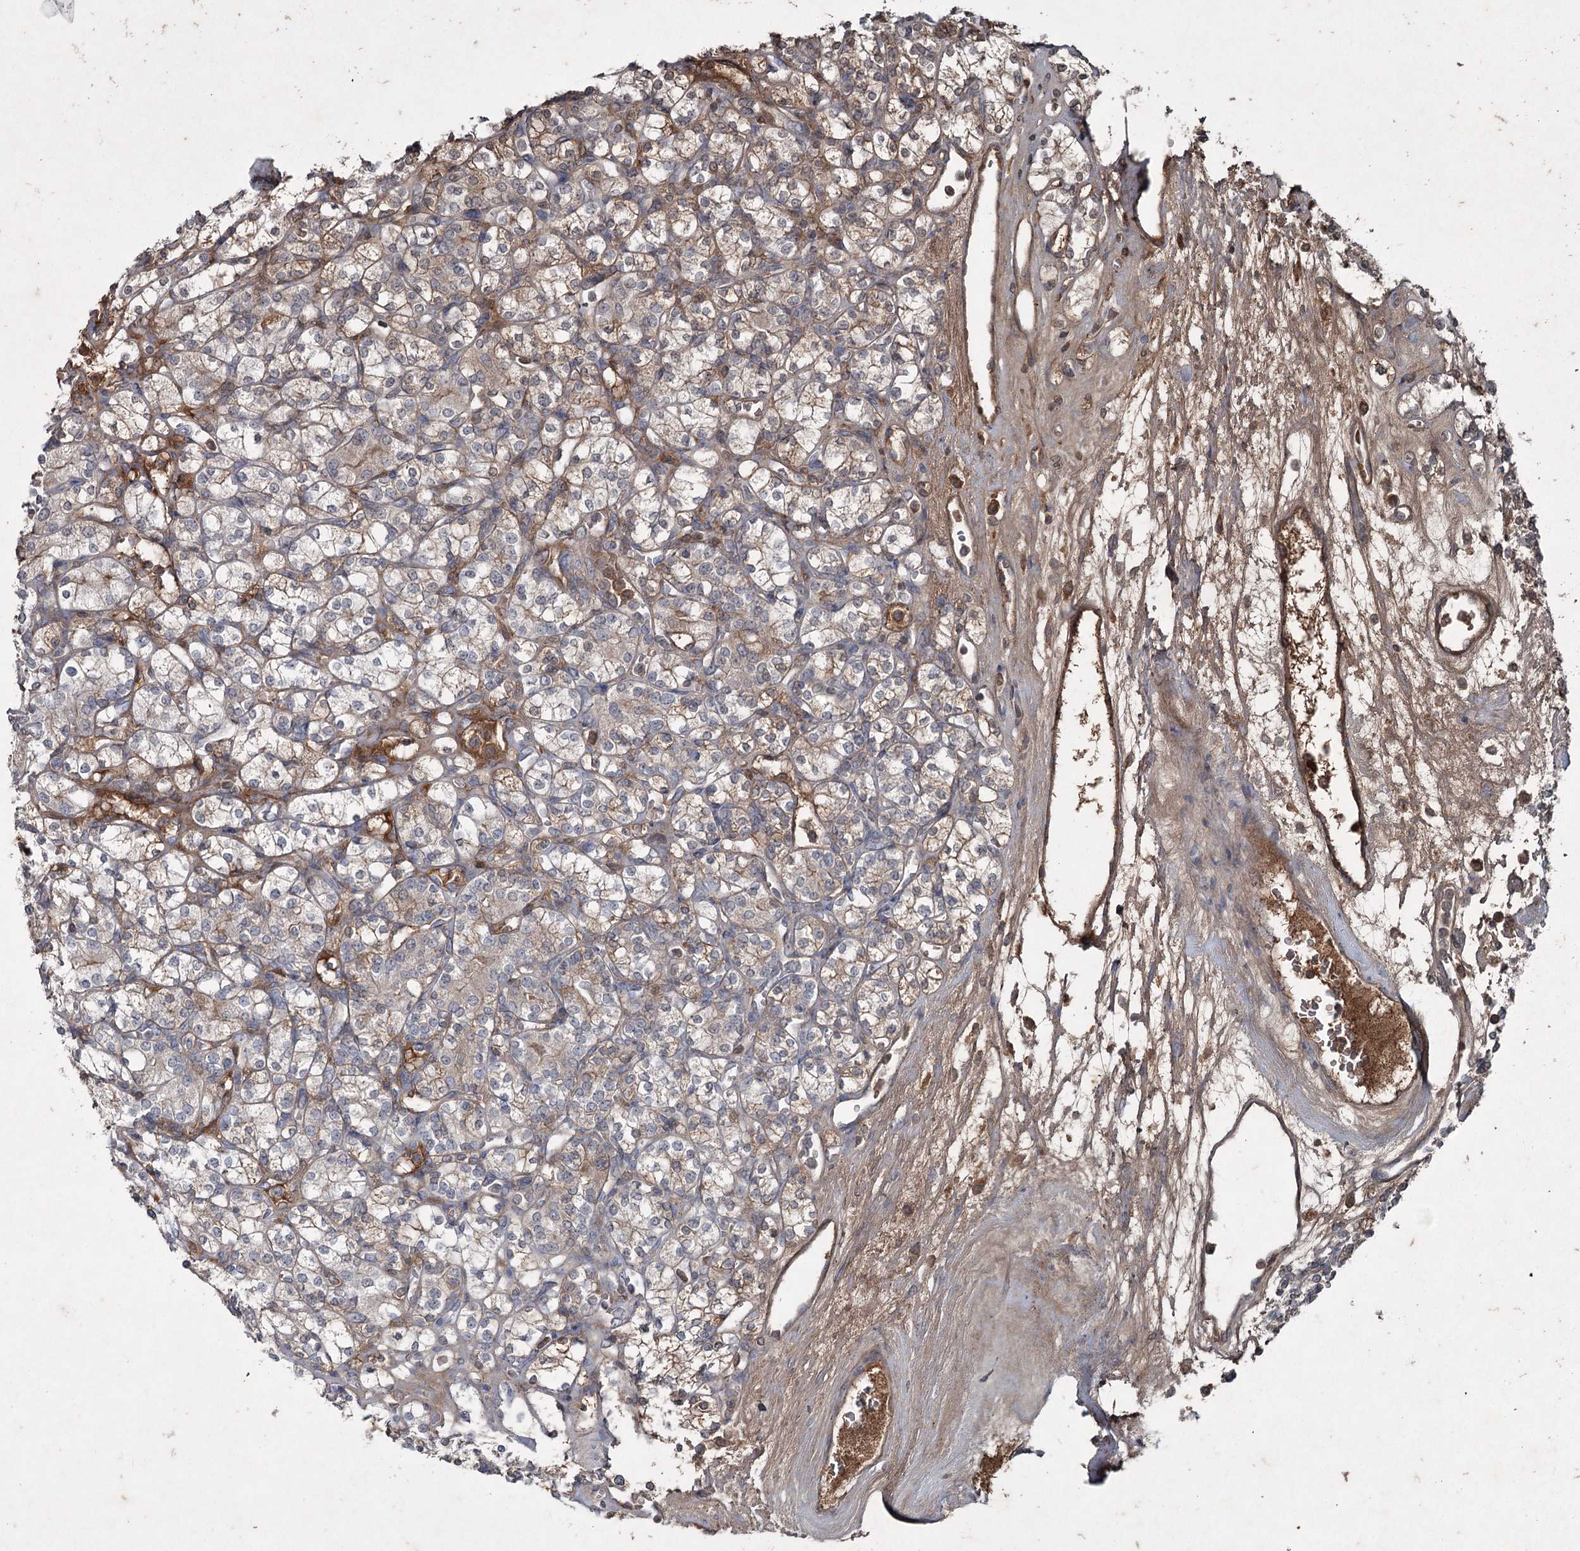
{"staining": {"intensity": "moderate", "quantity": "25%-75%", "location": "cytoplasmic/membranous"}, "tissue": "renal cancer", "cell_type": "Tumor cells", "image_type": "cancer", "snomed": [{"axis": "morphology", "description": "Adenocarcinoma, NOS"}, {"axis": "topography", "description": "Kidney"}], "caption": "Moderate cytoplasmic/membranous protein positivity is present in about 25%-75% of tumor cells in renal cancer.", "gene": "PGLYRP2", "patient": {"sex": "male", "age": 77}}